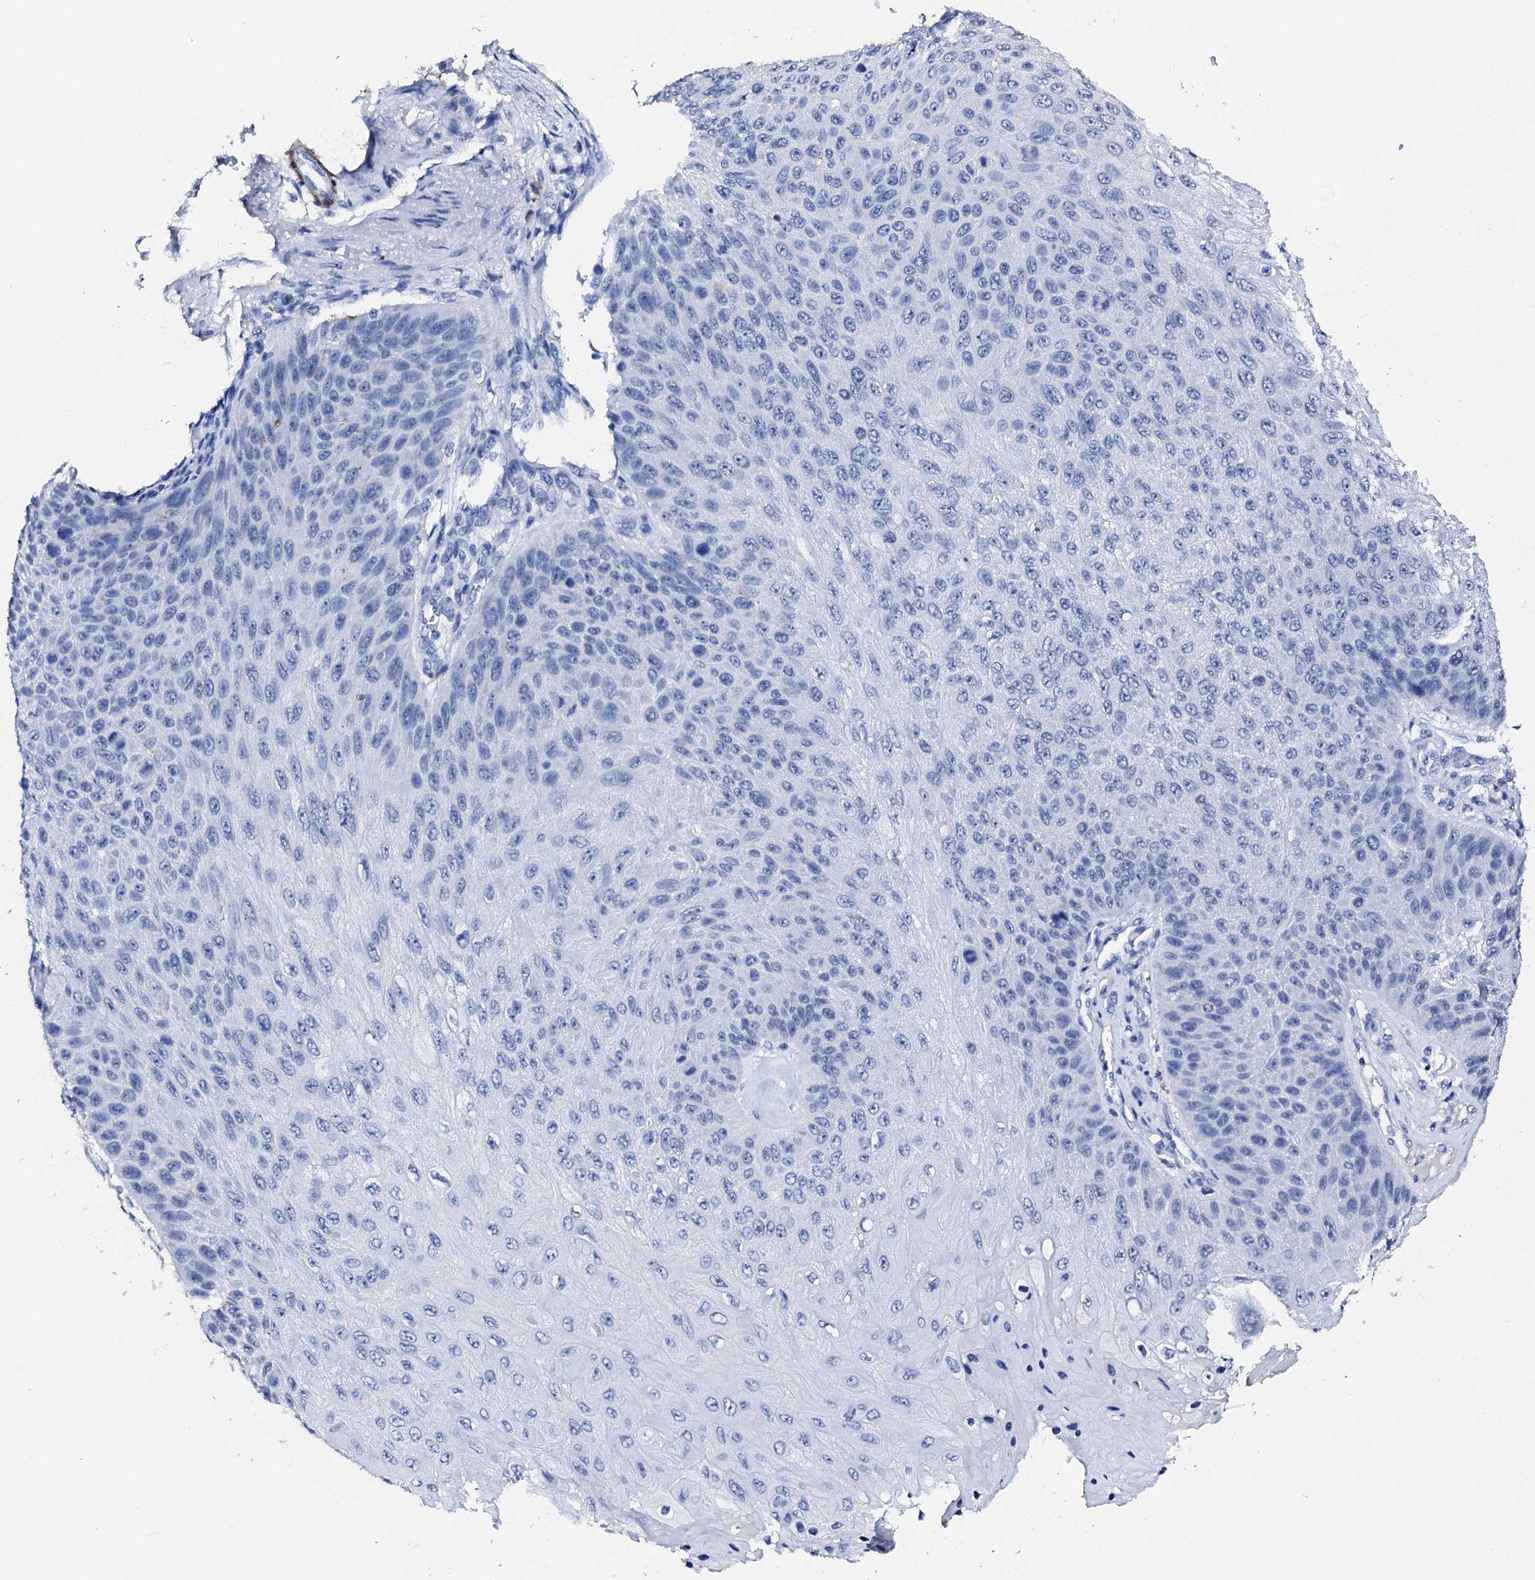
{"staining": {"intensity": "negative", "quantity": "none", "location": "none"}, "tissue": "skin cancer", "cell_type": "Tumor cells", "image_type": "cancer", "snomed": [{"axis": "morphology", "description": "Squamous cell carcinoma, NOS"}, {"axis": "topography", "description": "Skin"}], "caption": "Immunohistochemistry histopathology image of neoplastic tissue: human squamous cell carcinoma (skin) stained with DAB demonstrates no significant protein positivity in tumor cells.", "gene": "NRIP2", "patient": {"sex": "female", "age": 88}}